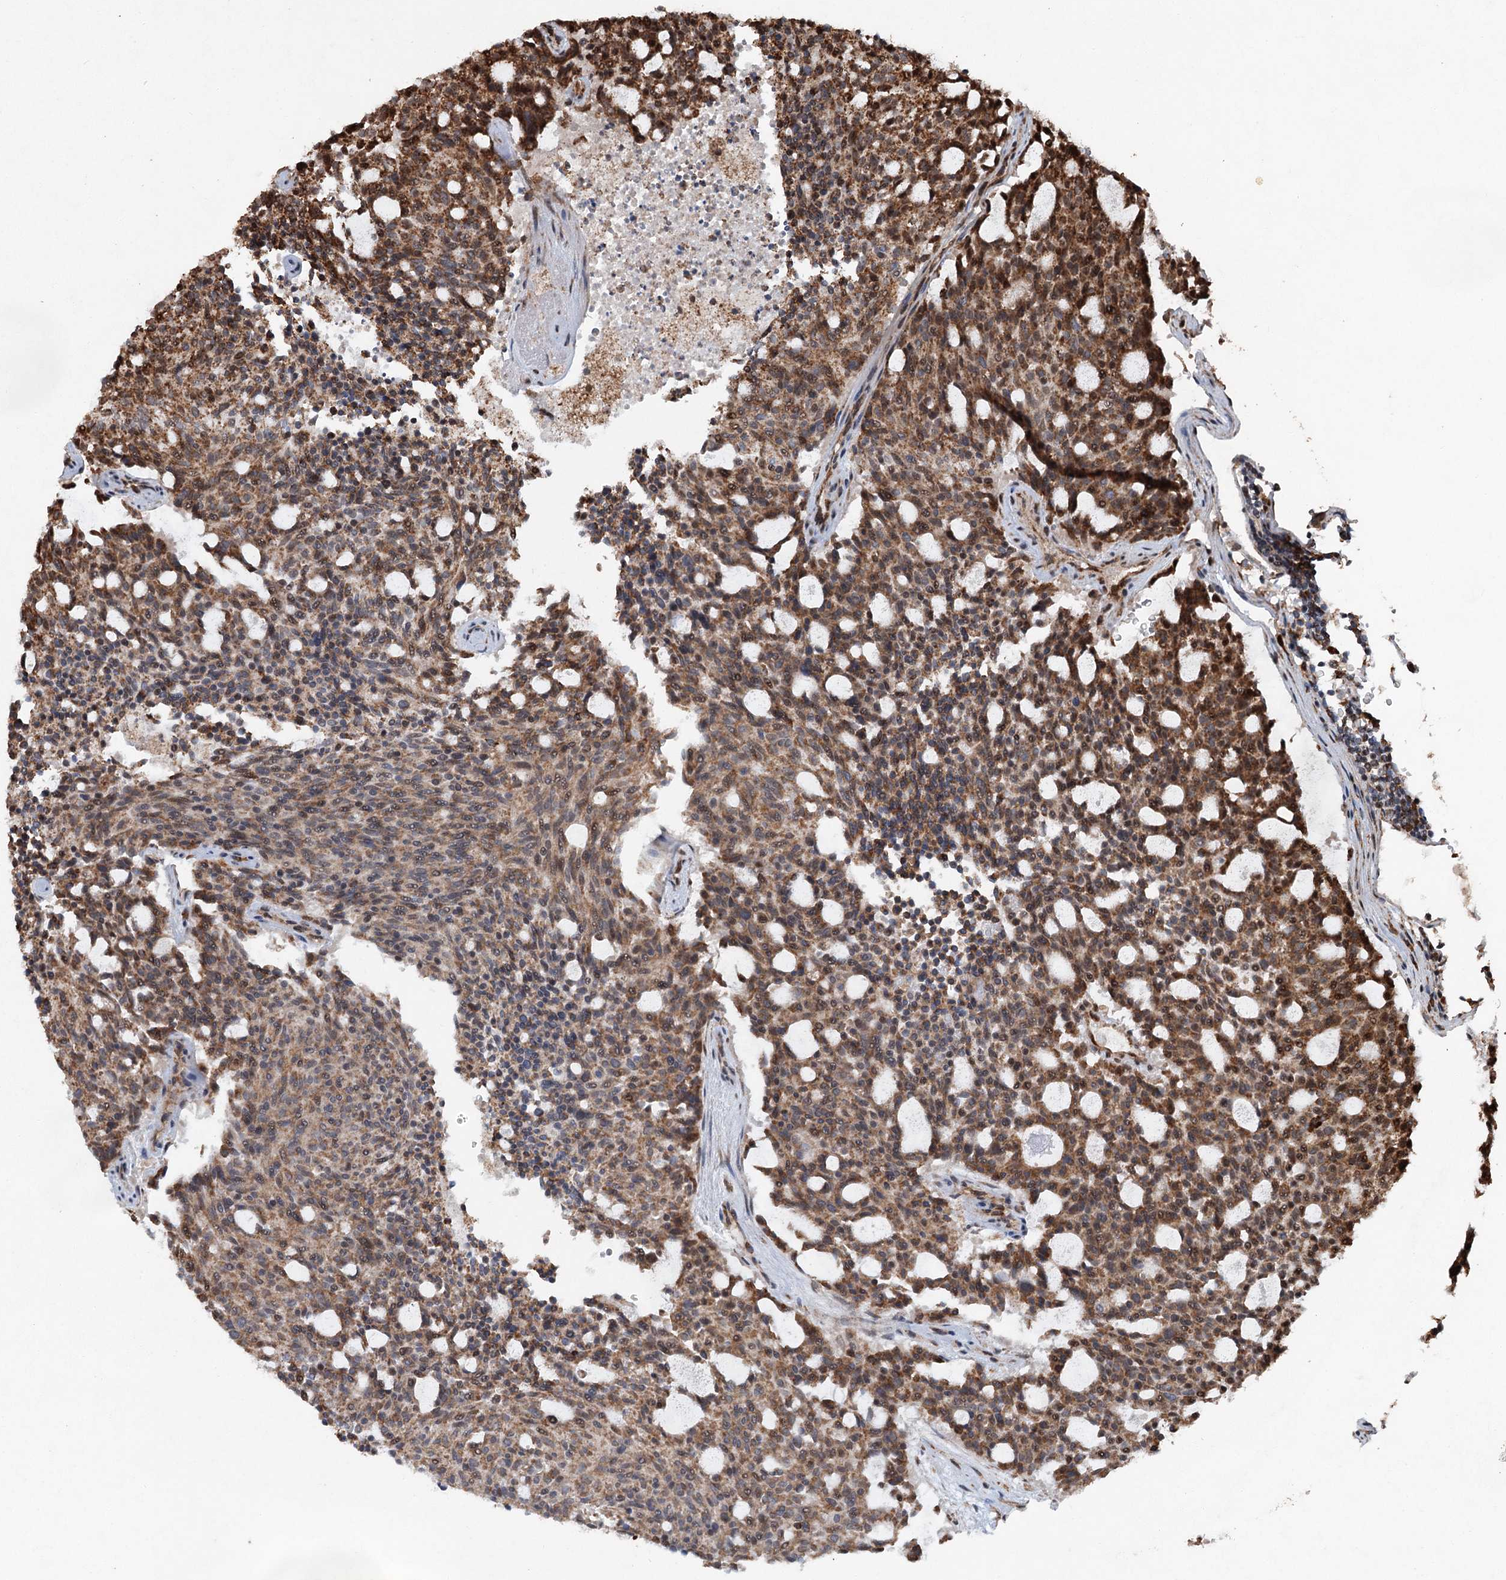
{"staining": {"intensity": "moderate", "quantity": ">75%", "location": "cytoplasmic/membranous"}, "tissue": "carcinoid", "cell_type": "Tumor cells", "image_type": "cancer", "snomed": [{"axis": "morphology", "description": "Carcinoid, malignant, NOS"}, {"axis": "topography", "description": "Pancreas"}], "caption": "DAB immunohistochemical staining of human carcinoid reveals moderate cytoplasmic/membranous protein positivity in approximately >75% of tumor cells.", "gene": "SRPX2", "patient": {"sex": "female", "age": 54}}